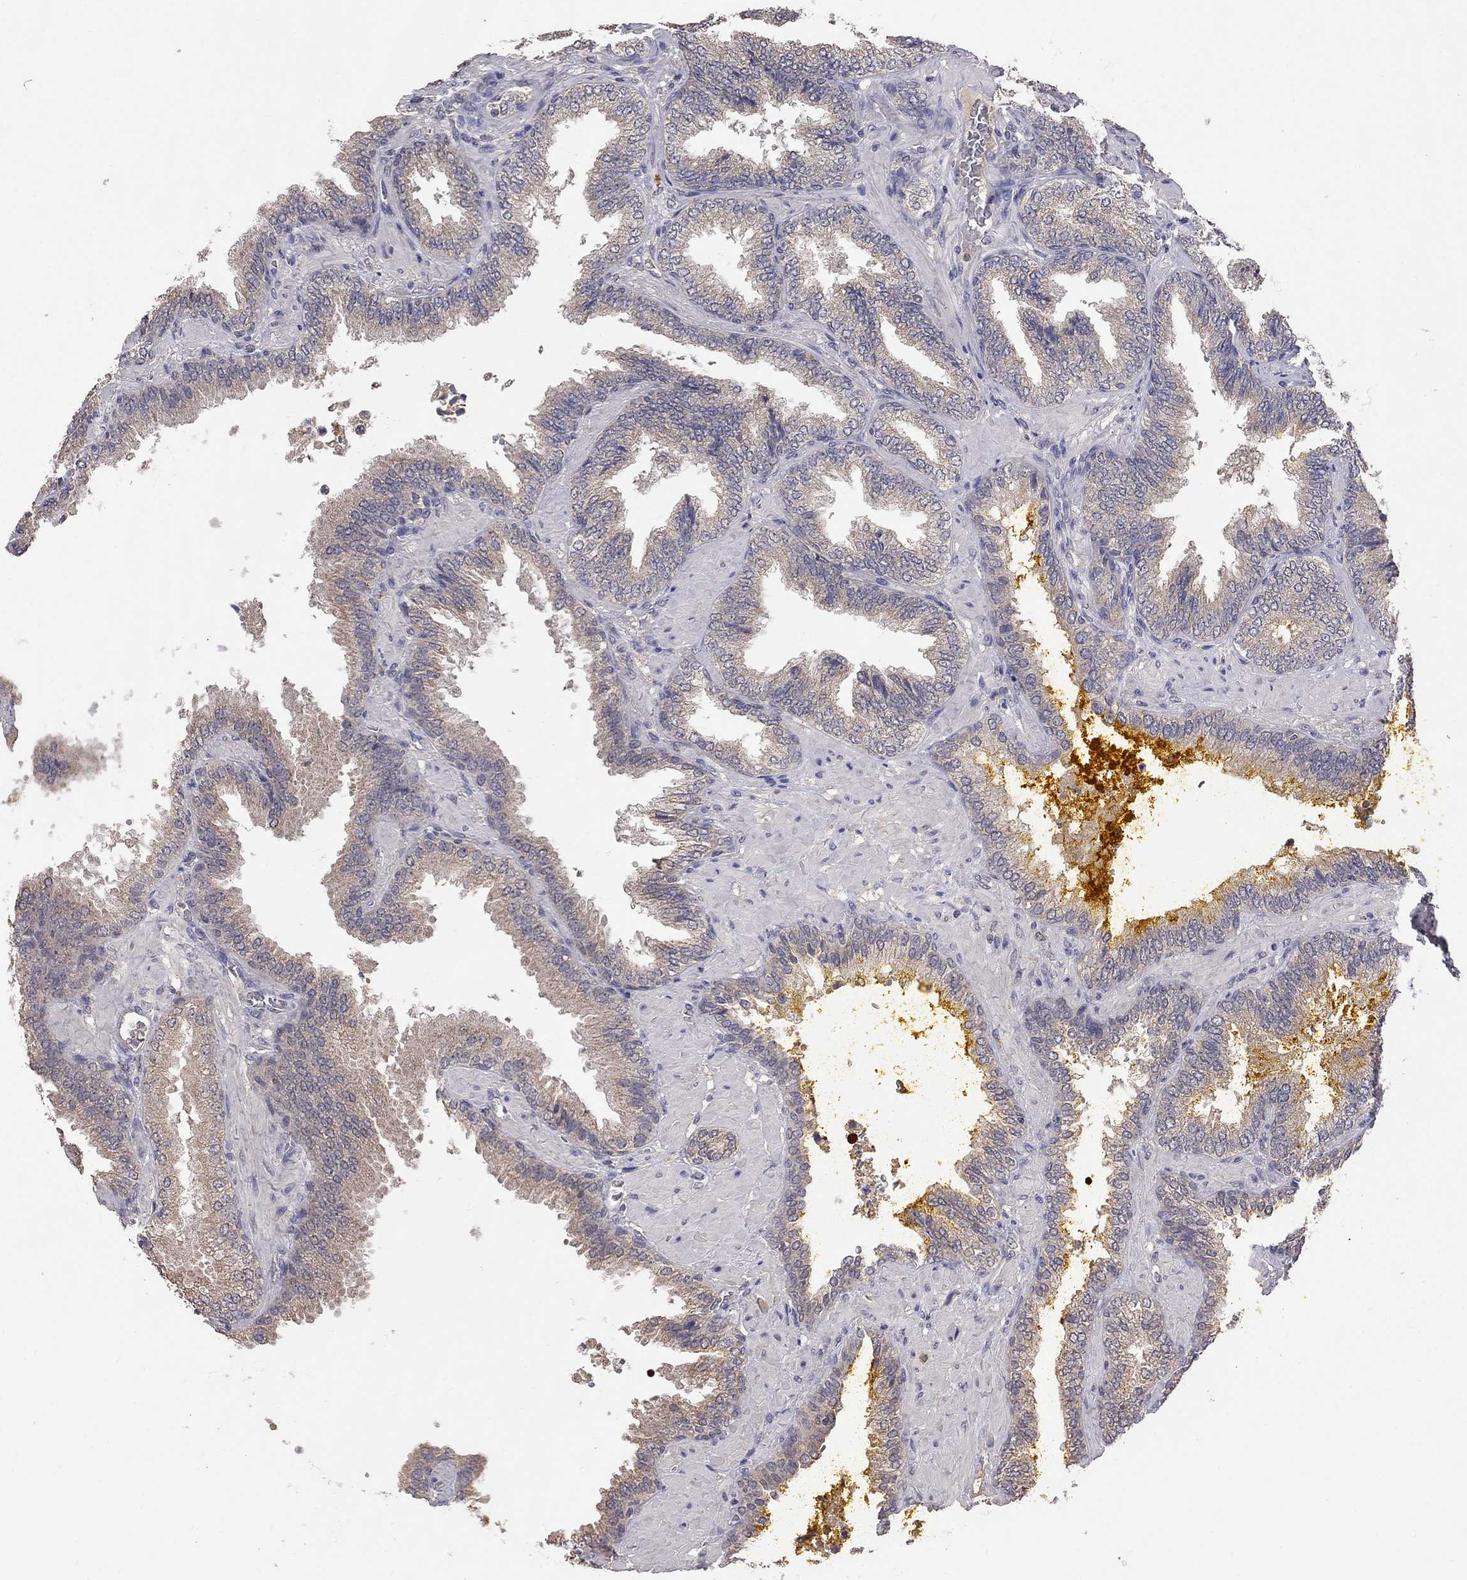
{"staining": {"intensity": "weak", "quantity": ">75%", "location": "cytoplasmic/membranous"}, "tissue": "prostate cancer", "cell_type": "Tumor cells", "image_type": "cancer", "snomed": [{"axis": "morphology", "description": "Adenocarcinoma, Low grade"}, {"axis": "topography", "description": "Prostate"}], "caption": "Immunohistochemistry image of neoplastic tissue: prostate cancer (adenocarcinoma (low-grade)) stained using IHC reveals low levels of weak protein expression localized specifically in the cytoplasmic/membranous of tumor cells, appearing as a cytoplasmic/membranous brown color.", "gene": "HTR6", "patient": {"sex": "male", "age": 68}}